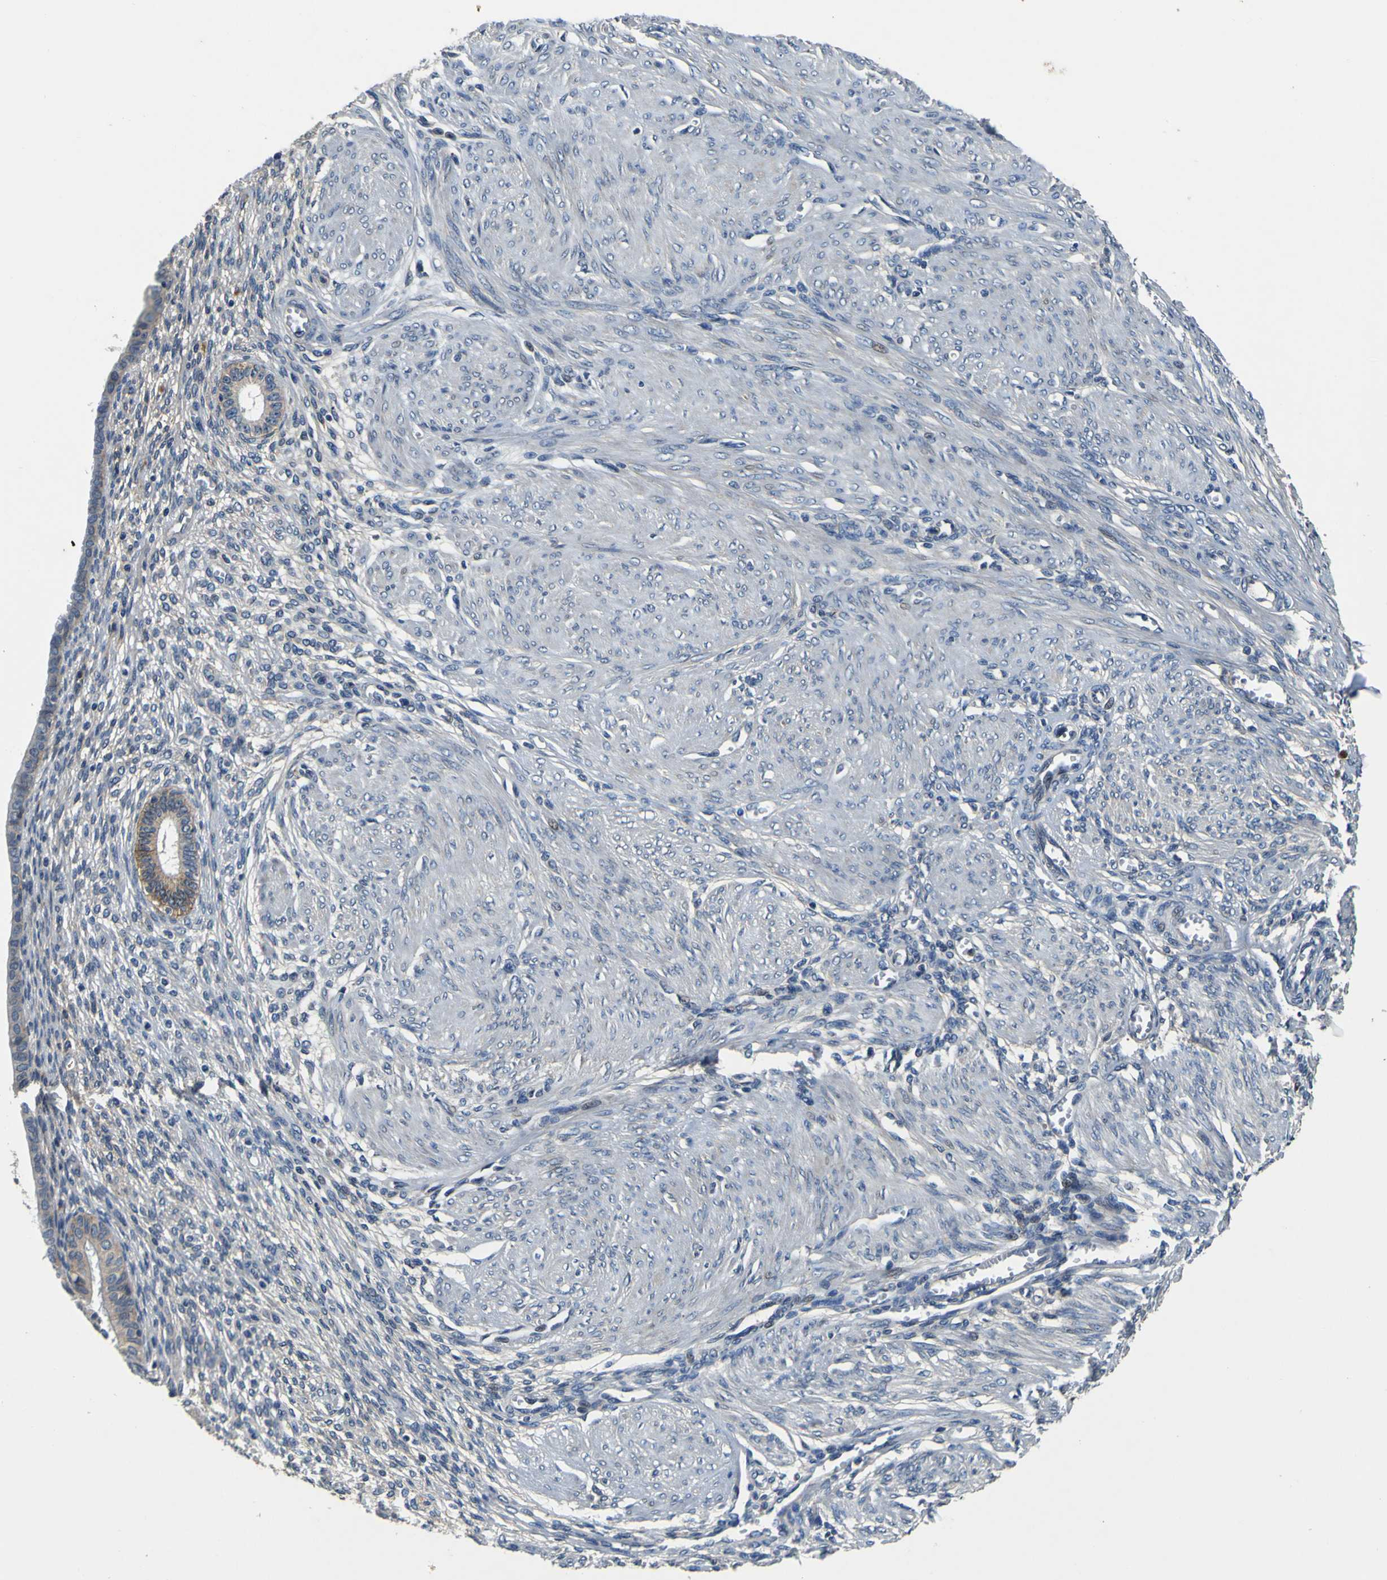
{"staining": {"intensity": "weak", "quantity": "25%-75%", "location": "cytoplasmic/membranous"}, "tissue": "endometrium", "cell_type": "Cells in endometrial stroma", "image_type": "normal", "snomed": [{"axis": "morphology", "description": "Normal tissue, NOS"}, {"axis": "topography", "description": "Endometrium"}], "caption": "IHC photomicrograph of benign endometrium: endometrium stained using immunohistochemistry (IHC) reveals low levels of weak protein expression localized specifically in the cytoplasmic/membranous of cells in endometrial stroma, appearing as a cytoplasmic/membranous brown color.", "gene": "EPHB4", "patient": {"sex": "female", "age": 72}}